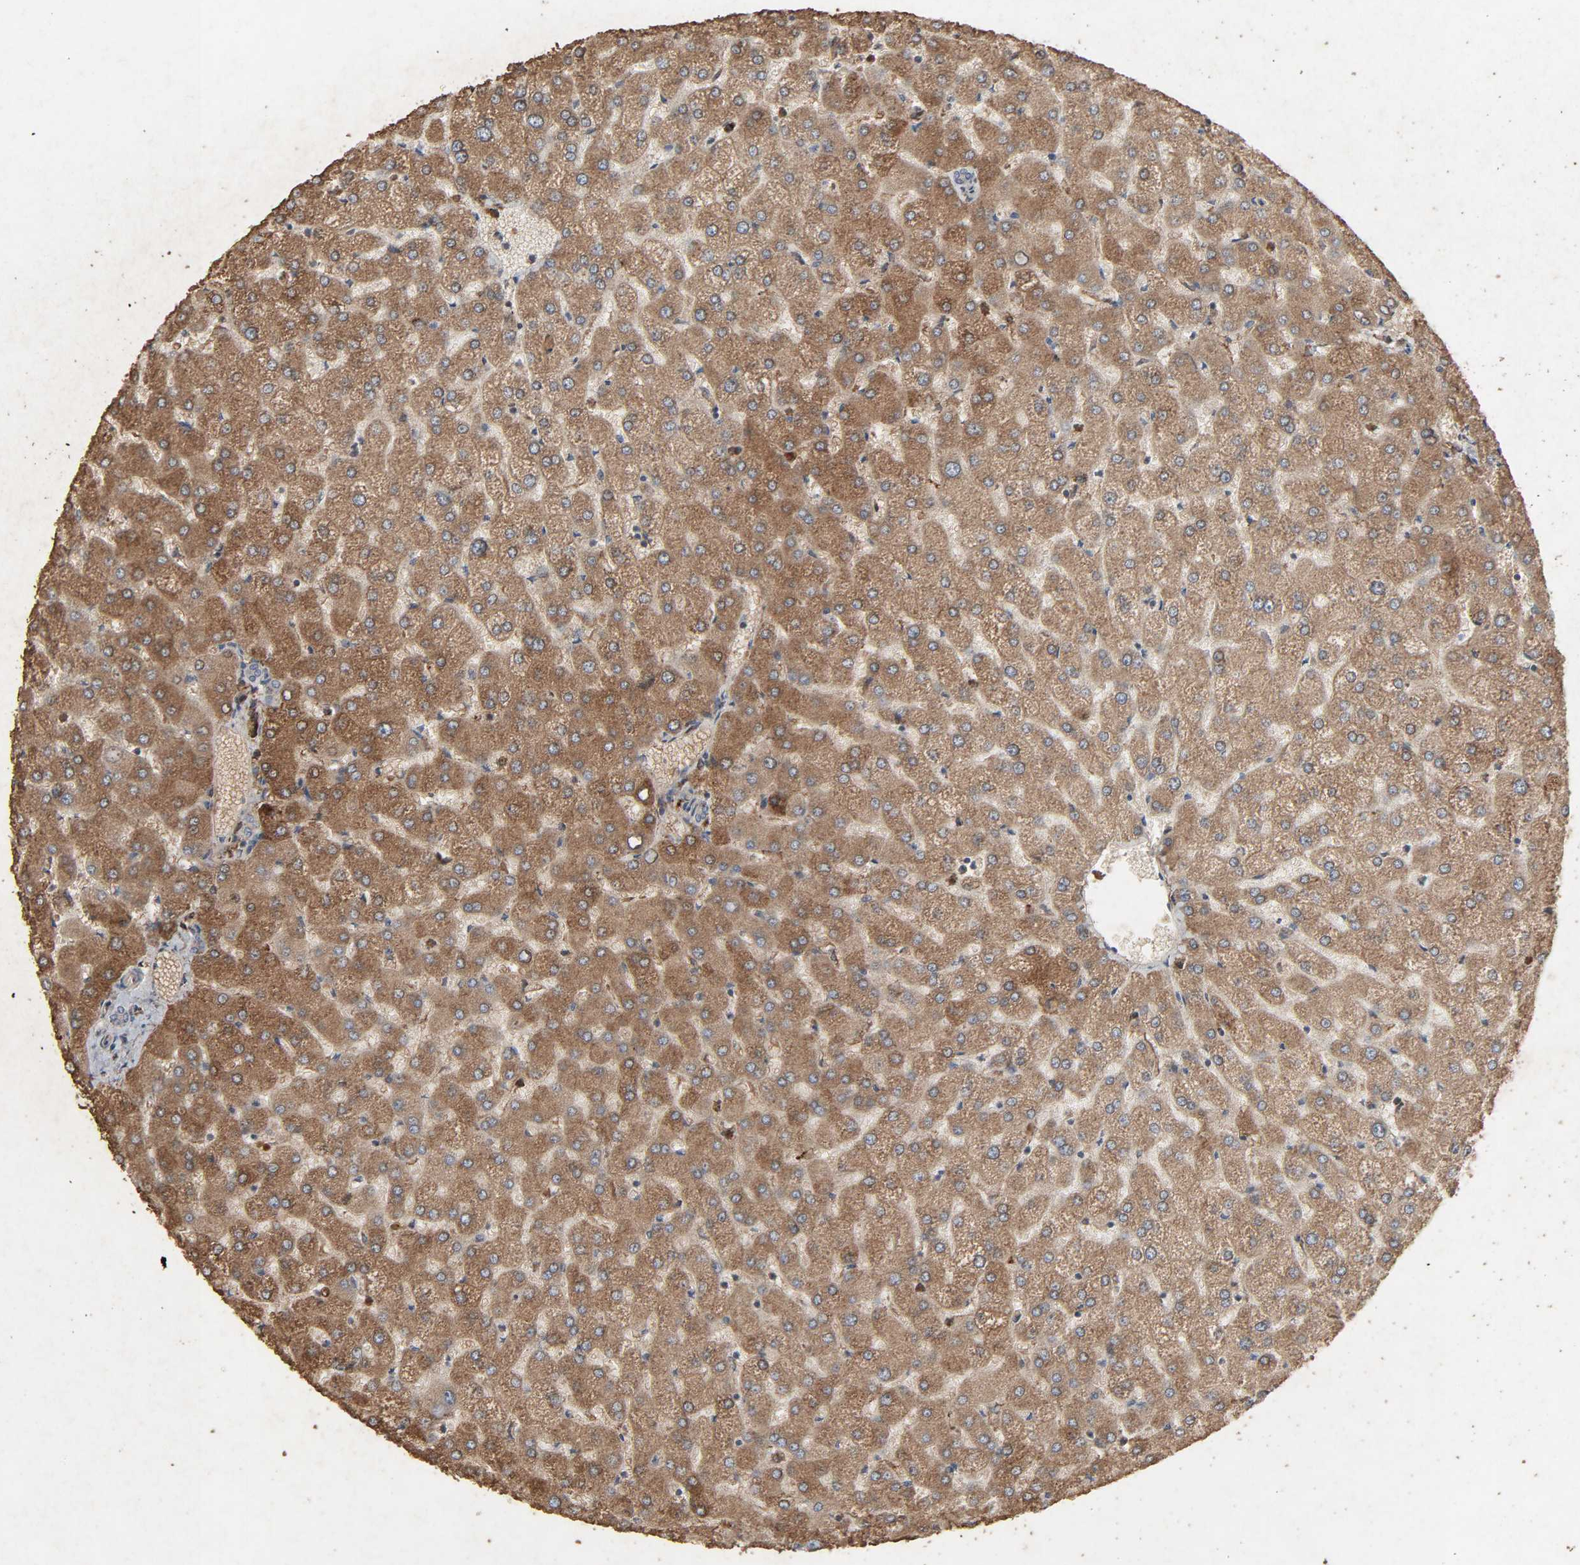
{"staining": {"intensity": "weak", "quantity": ">75%", "location": "cytoplasmic/membranous"}, "tissue": "liver", "cell_type": "Cholangiocytes", "image_type": "normal", "snomed": [{"axis": "morphology", "description": "Normal tissue, NOS"}, {"axis": "topography", "description": "Liver"}], "caption": "Protein analysis of benign liver exhibits weak cytoplasmic/membranous positivity in about >75% of cholangiocytes.", "gene": "ADCY4", "patient": {"sex": "female", "age": 32}}